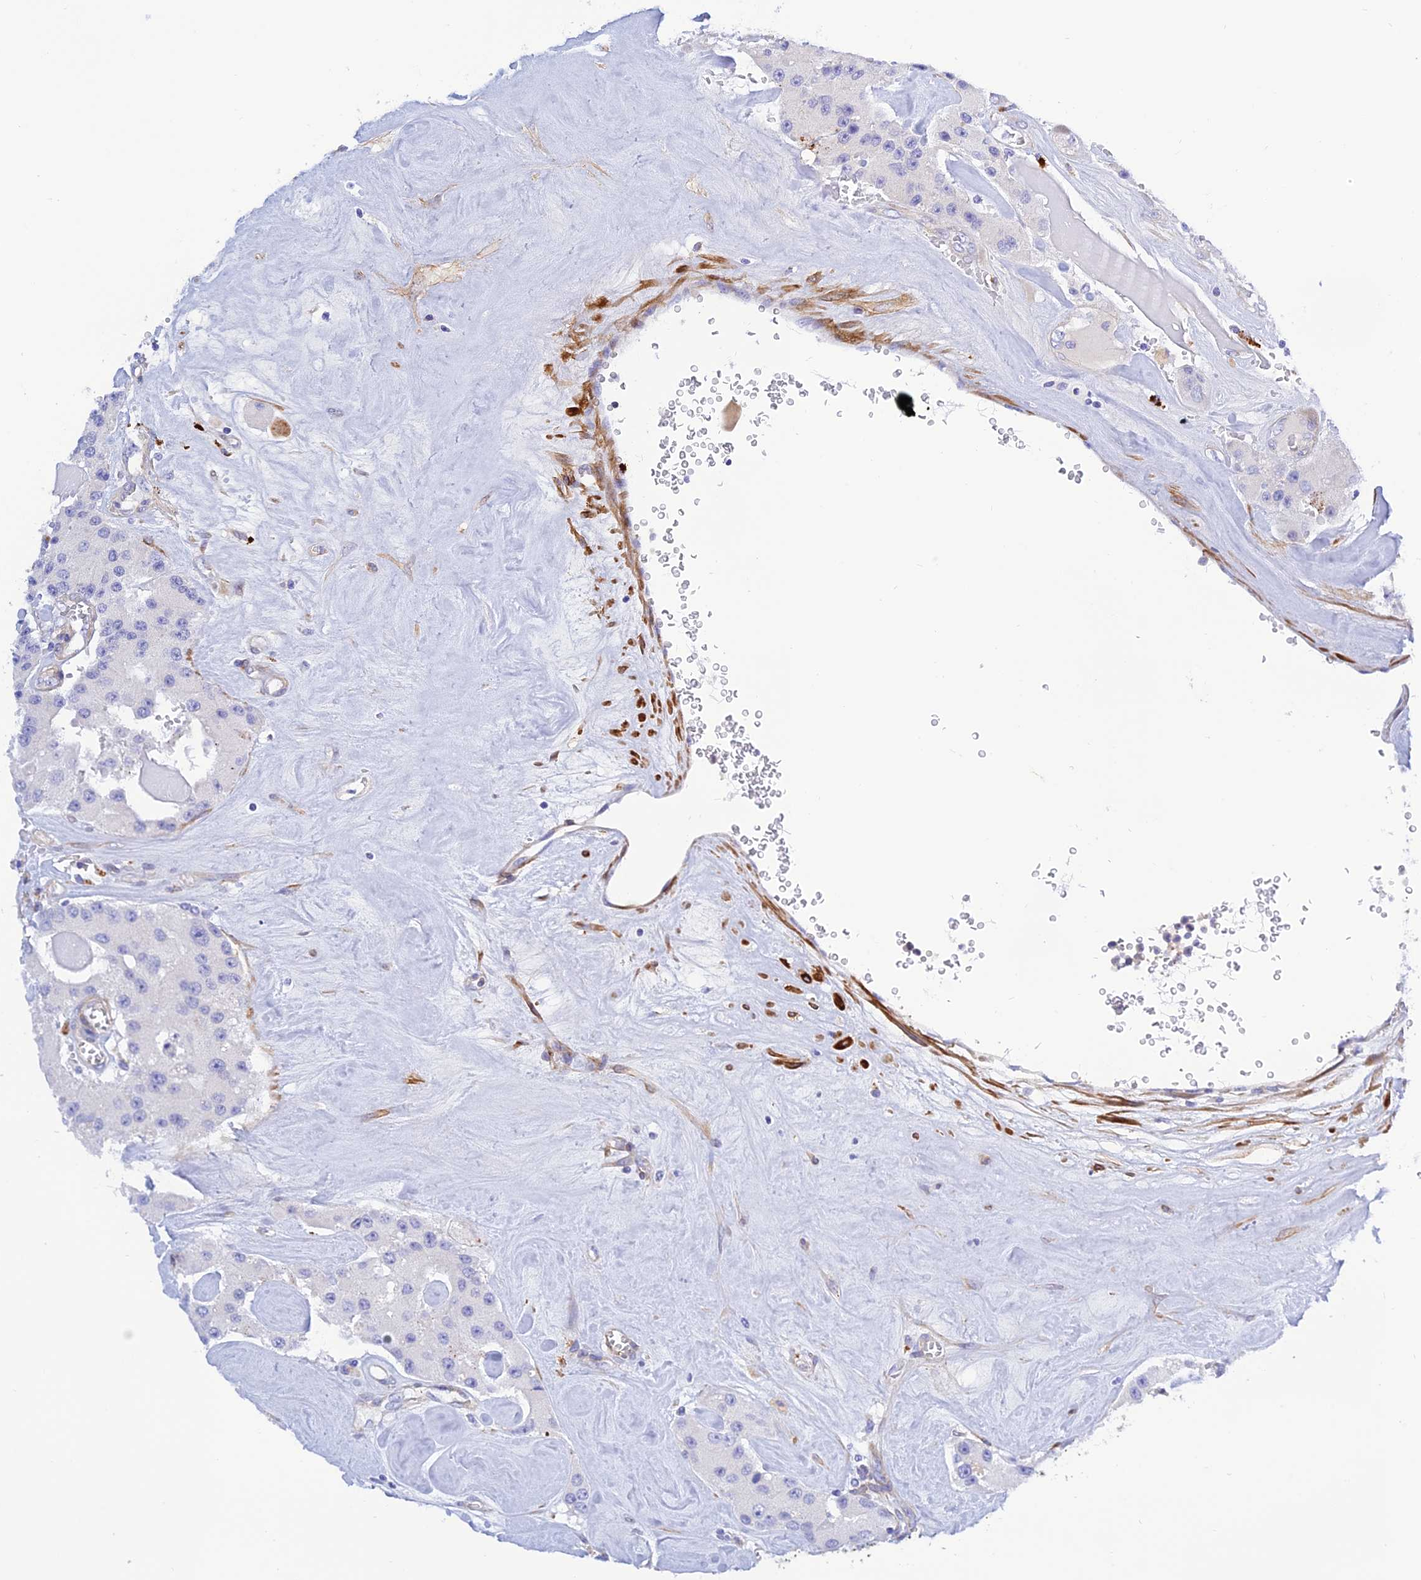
{"staining": {"intensity": "negative", "quantity": "none", "location": "none"}, "tissue": "carcinoid", "cell_type": "Tumor cells", "image_type": "cancer", "snomed": [{"axis": "morphology", "description": "Carcinoid, malignant, NOS"}, {"axis": "topography", "description": "Pancreas"}], "caption": "Human malignant carcinoid stained for a protein using immunohistochemistry reveals no expression in tumor cells.", "gene": "ZDHHC16", "patient": {"sex": "male", "age": 41}}